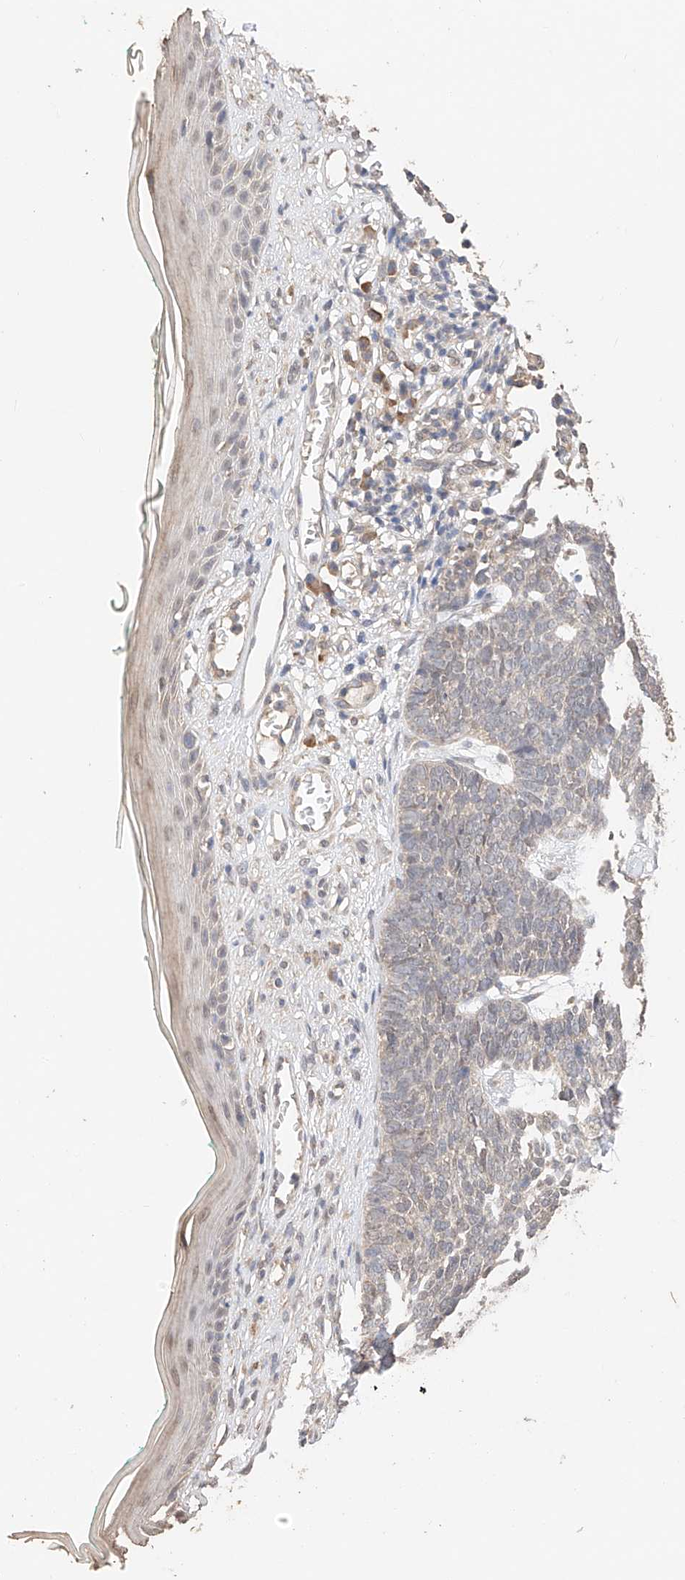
{"staining": {"intensity": "weak", "quantity": "<25%", "location": "nuclear"}, "tissue": "skin cancer", "cell_type": "Tumor cells", "image_type": "cancer", "snomed": [{"axis": "morphology", "description": "Basal cell carcinoma"}, {"axis": "topography", "description": "Skin"}], "caption": "High power microscopy histopathology image of an immunohistochemistry (IHC) histopathology image of skin cancer (basal cell carcinoma), revealing no significant expression in tumor cells. Nuclei are stained in blue.", "gene": "IL22RA2", "patient": {"sex": "female", "age": 84}}